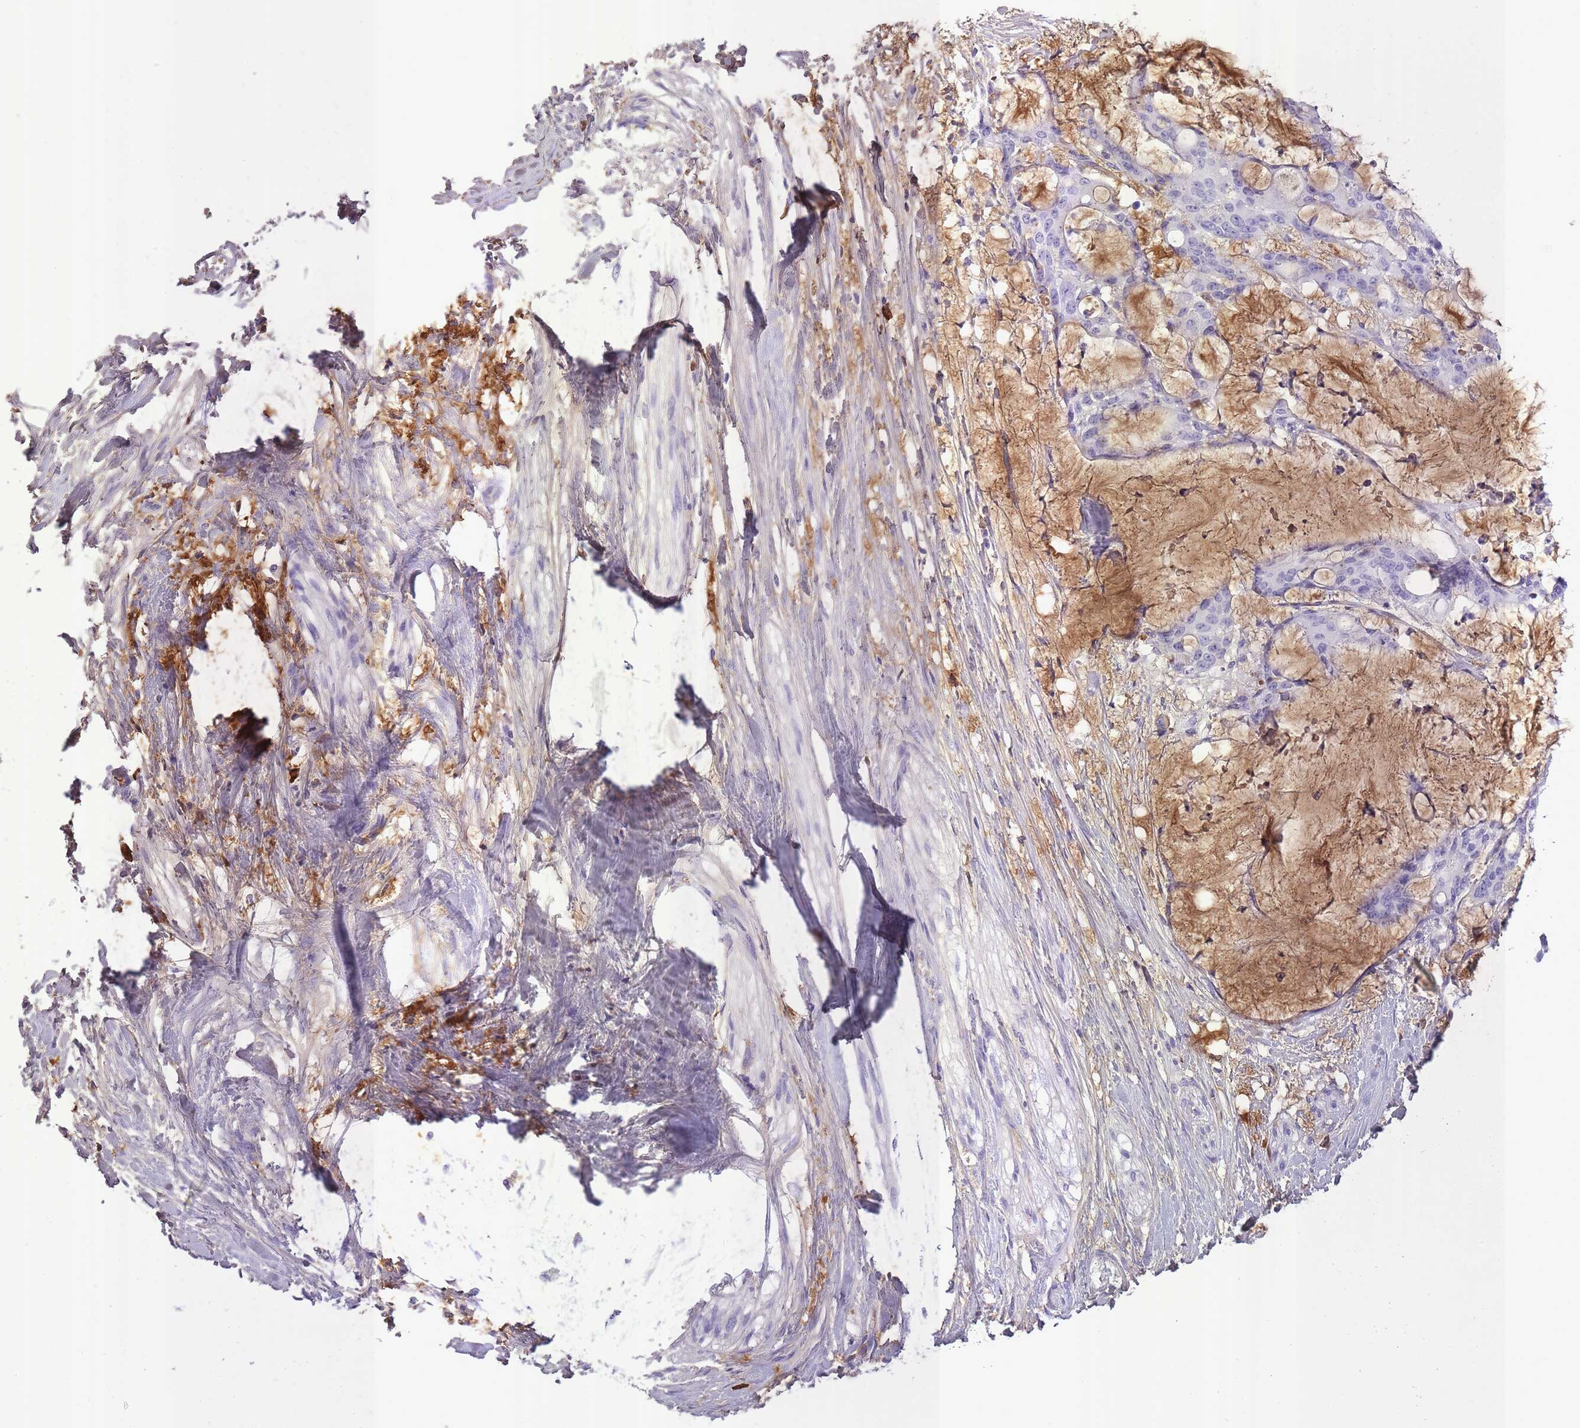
{"staining": {"intensity": "negative", "quantity": "none", "location": "none"}, "tissue": "liver cancer", "cell_type": "Tumor cells", "image_type": "cancer", "snomed": [{"axis": "morphology", "description": "Normal tissue, NOS"}, {"axis": "morphology", "description": "Cholangiocarcinoma"}, {"axis": "topography", "description": "Liver"}, {"axis": "topography", "description": "Peripheral nerve tissue"}], "caption": "Immunohistochemistry micrograph of cholangiocarcinoma (liver) stained for a protein (brown), which demonstrates no positivity in tumor cells.", "gene": "IGKV1D-42", "patient": {"sex": "female", "age": 73}}